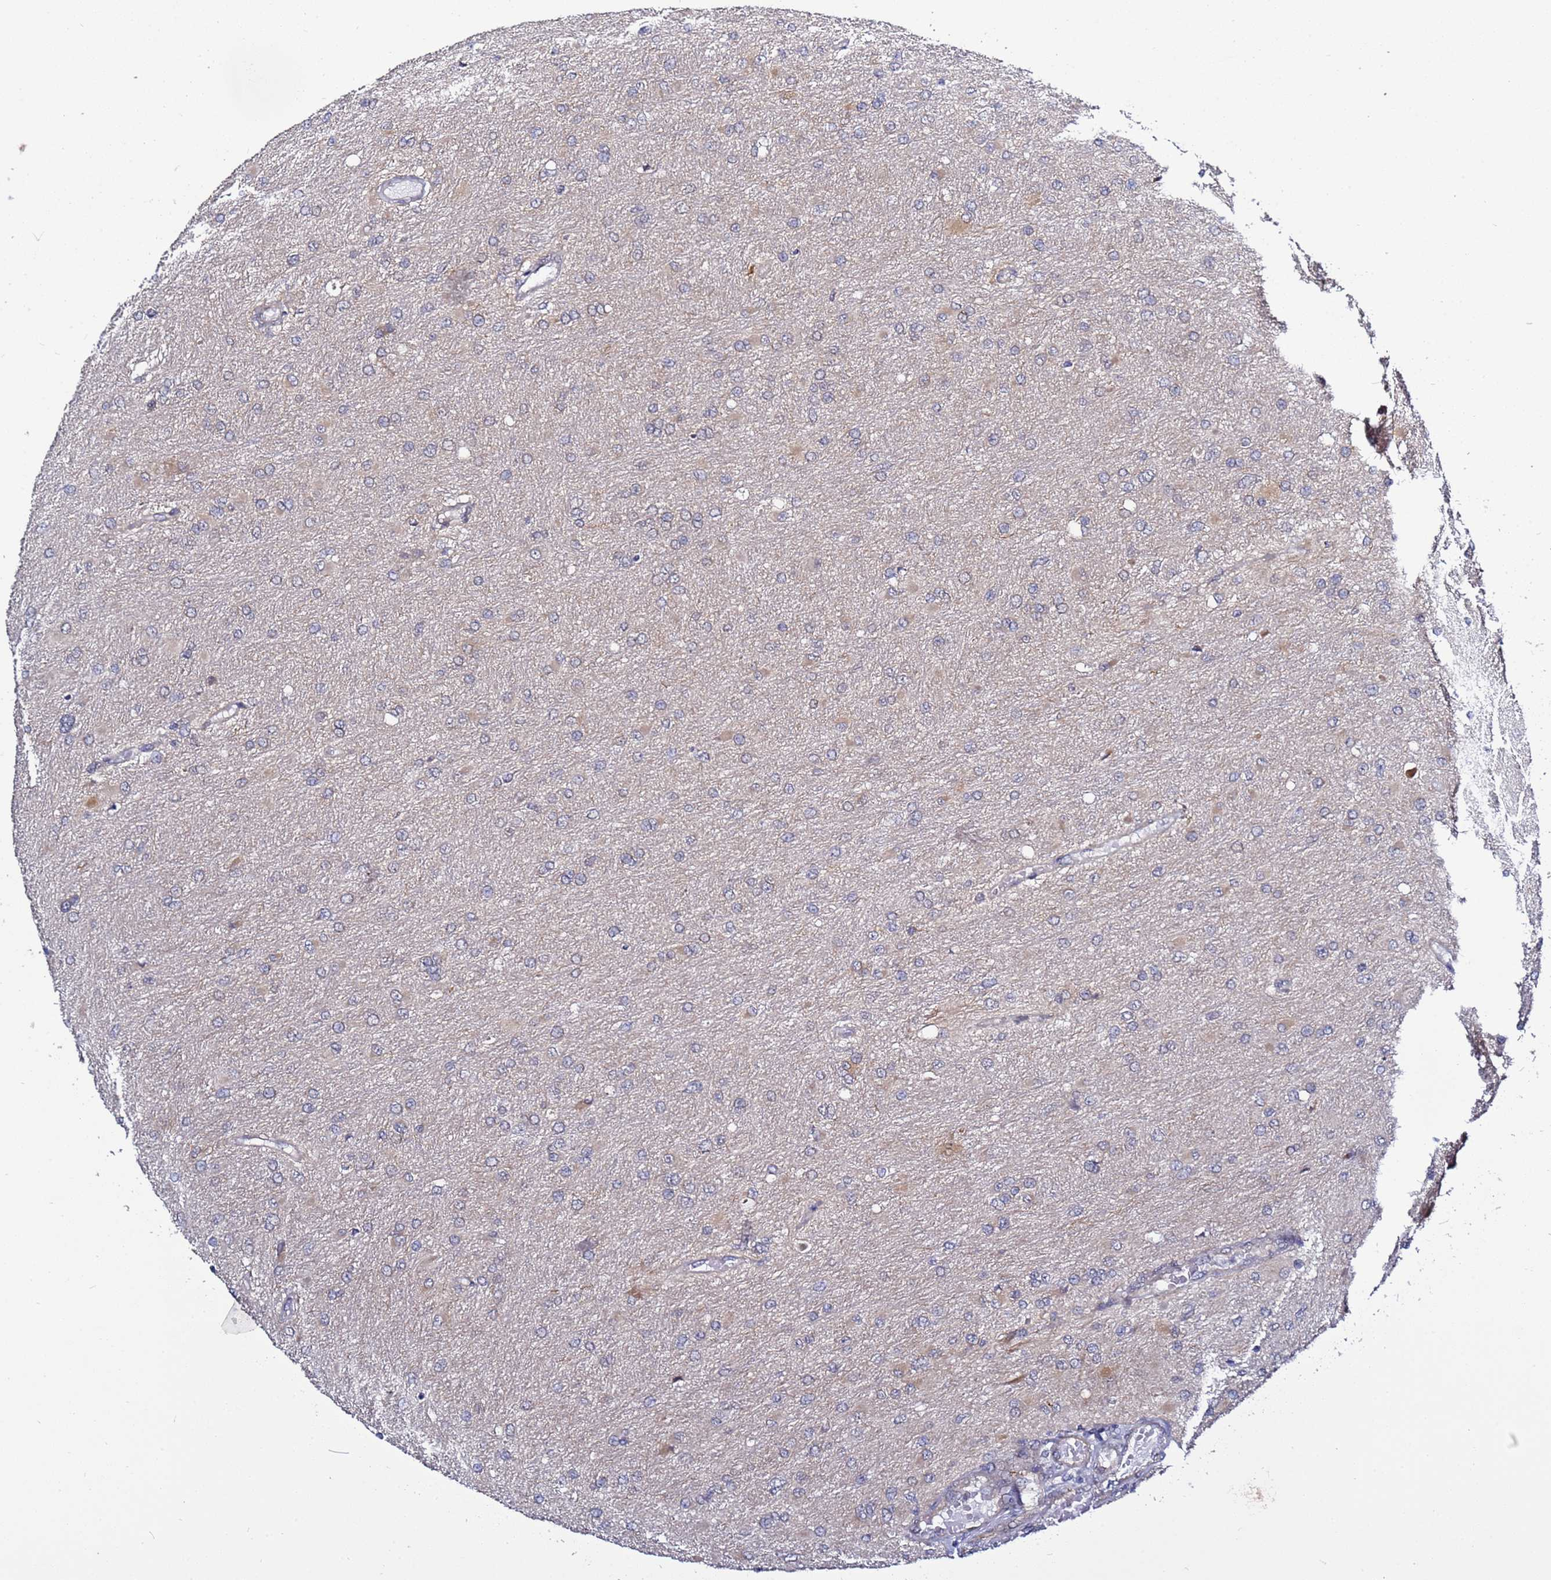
{"staining": {"intensity": "weak", "quantity": "<25%", "location": "cytoplasmic/membranous"}, "tissue": "glioma", "cell_type": "Tumor cells", "image_type": "cancer", "snomed": [{"axis": "morphology", "description": "Glioma, malignant, High grade"}, {"axis": "topography", "description": "Cerebral cortex"}], "caption": "Immunohistochemical staining of human glioma demonstrates no significant staining in tumor cells.", "gene": "POLR2D", "patient": {"sex": "female", "age": 36}}